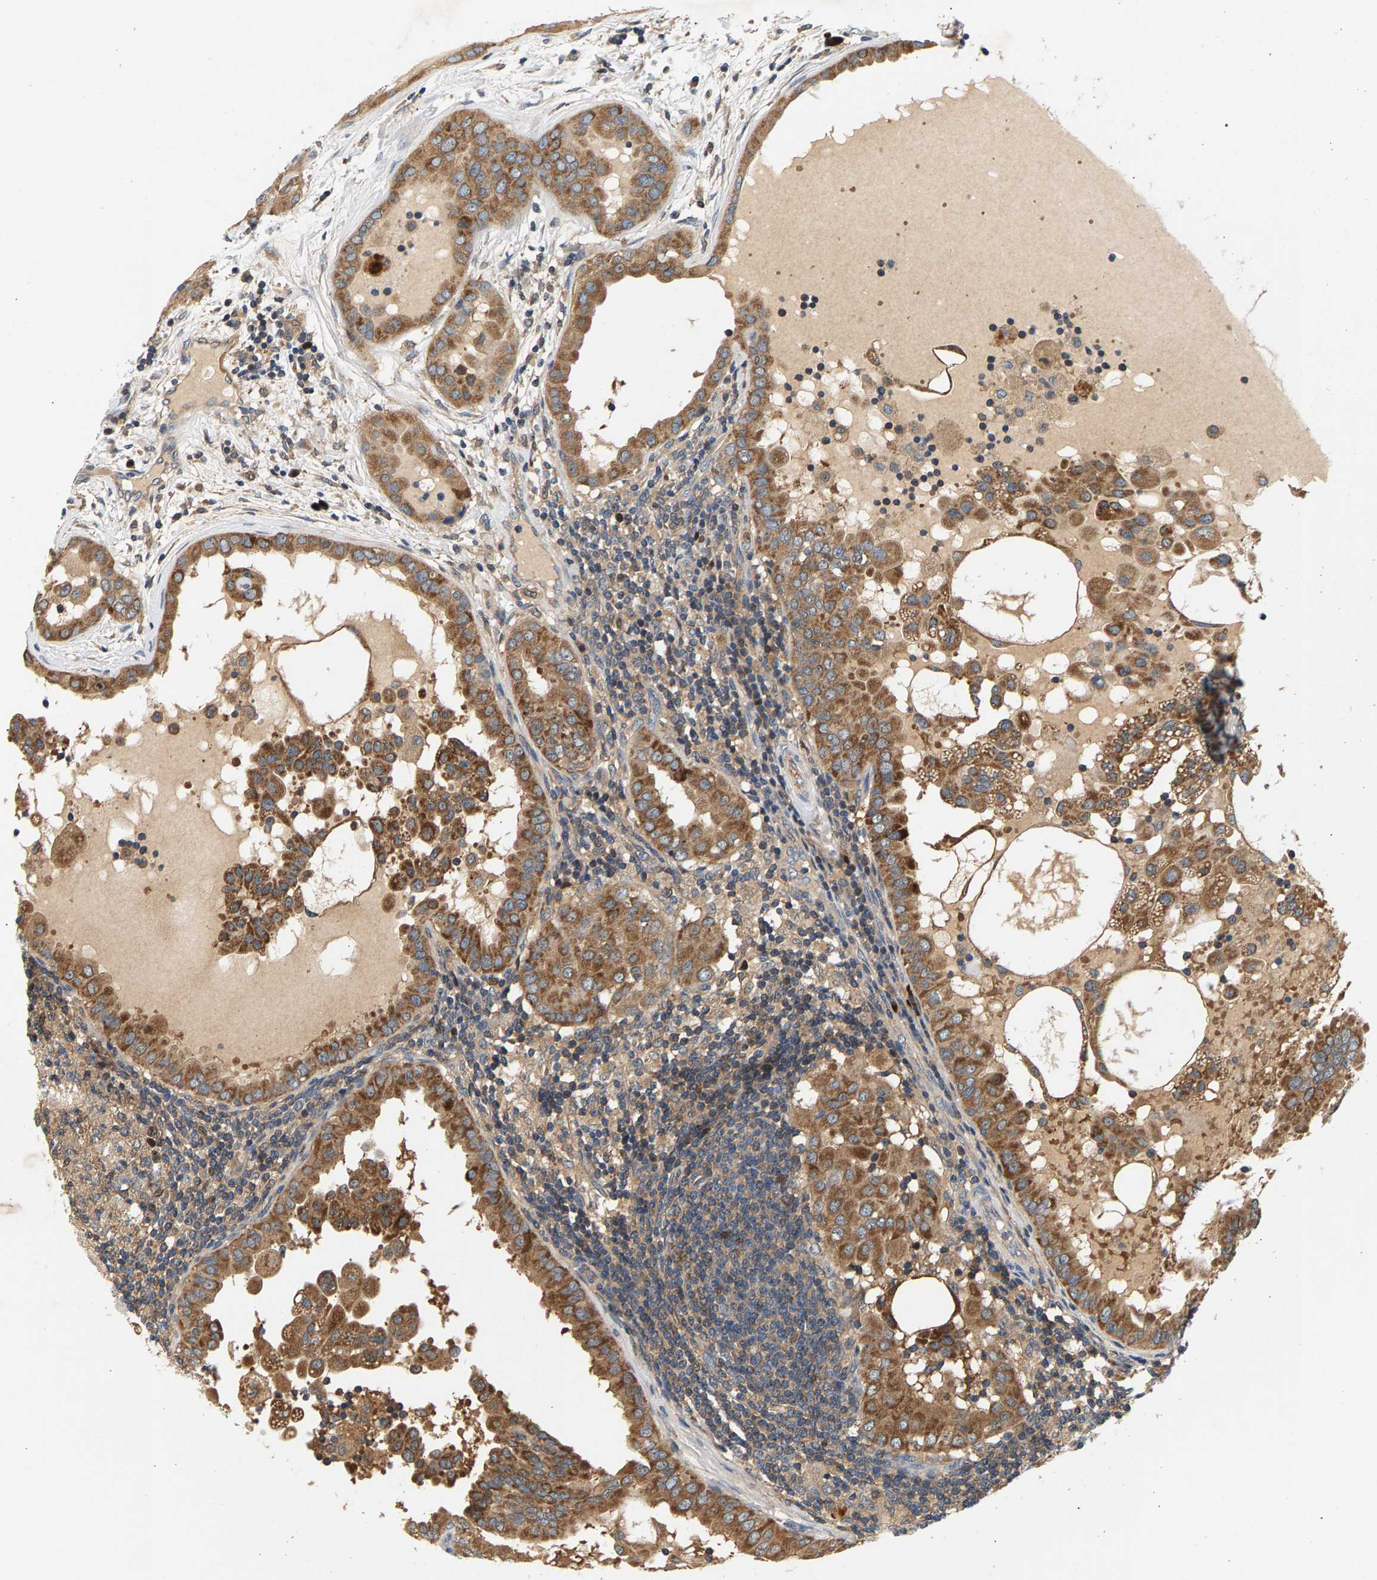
{"staining": {"intensity": "strong", "quantity": ">75%", "location": "cytoplasmic/membranous"}, "tissue": "thyroid cancer", "cell_type": "Tumor cells", "image_type": "cancer", "snomed": [{"axis": "morphology", "description": "Papillary adenocarcinoma, NOS"}, {"axis": "topography", "description": "Thyroid gland"}], "caption": "Approximately >75% of tumor cells in thyroid cancer (papillary adenocarcinoma) exhibit strong cytoplasmic/membranous protein expression as visualized by brown immunohistochemical staining.", "gene": "FAM78A", "patient": {"sex": "male", "age": 33}}